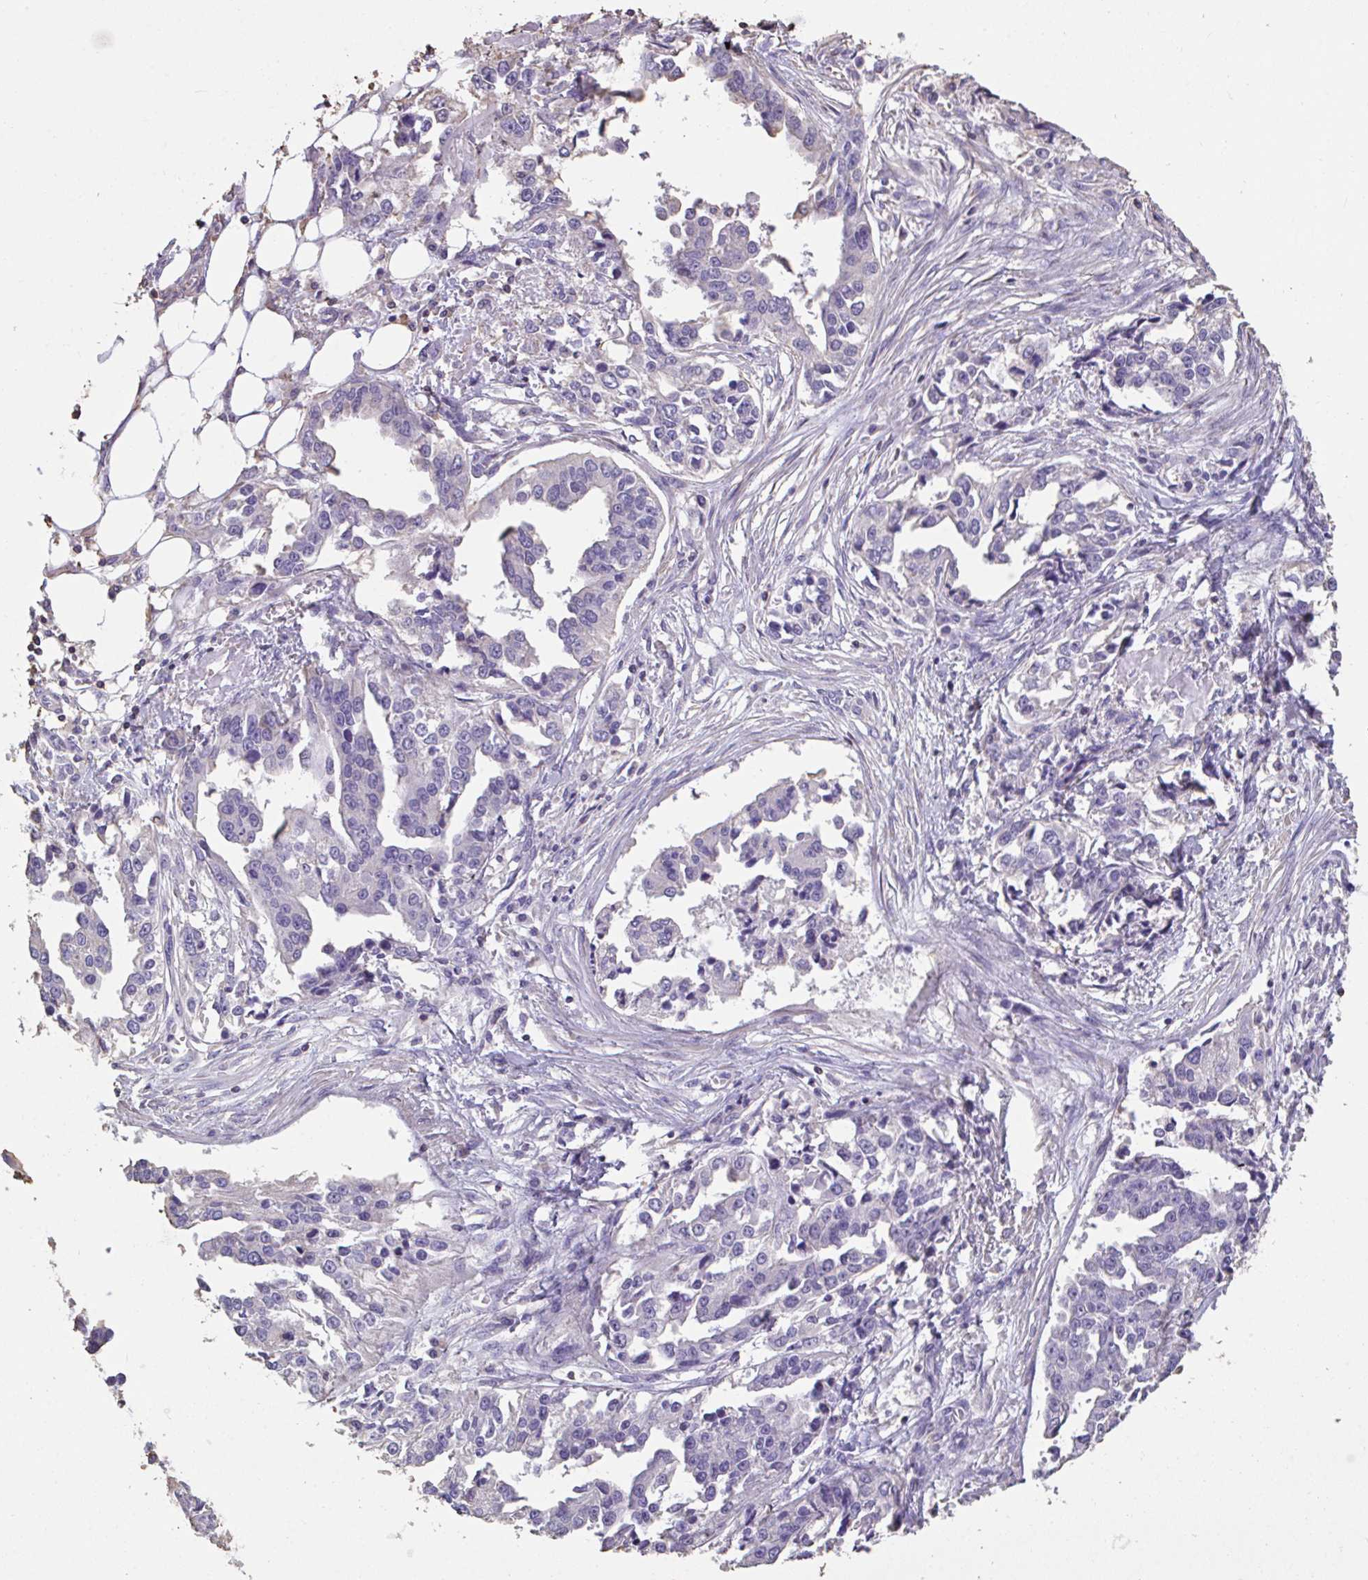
{"staining": {"intensity": "negative", "quantity": "none", "location": "none"}, "tissue": "ovarian cancer", "cell_type": "Tumor cells", "image_type": "cancer", "snomed": [{"axis": "morphology", "description": "Cystadenocarcinoma, serous, NOS"}, {"axis": "topography", "description": "Ovary"}], "caption": "Protein analysis of ovarian cancer shows no significant expression in tumor cells.", "gene": "IL23R", "patient": {"sex": "female", "age": 75}}